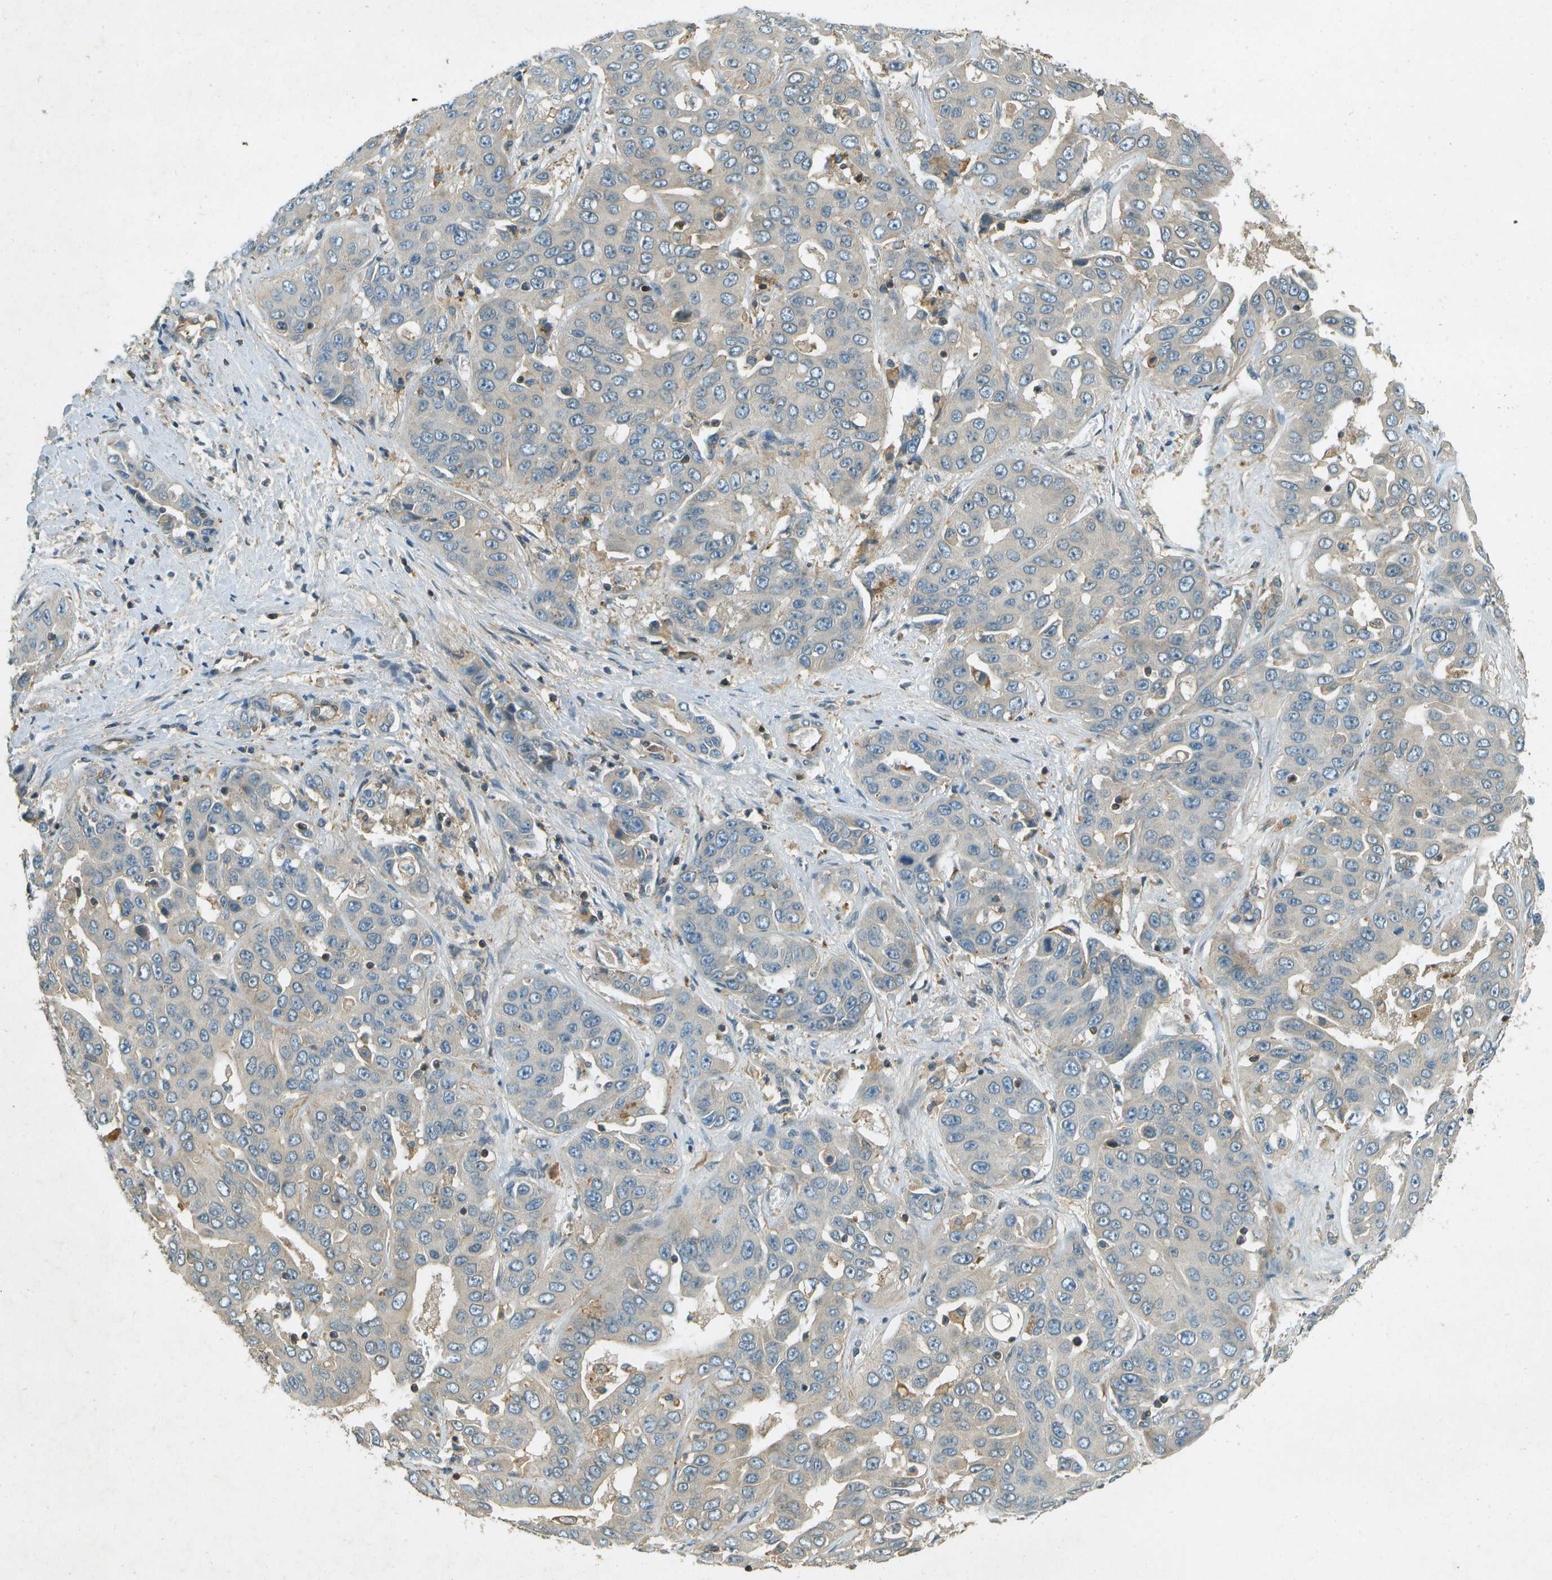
{"staining": {"intensity": "negative", "quantity": "none", "location": "none"}, "tissue": "liver cancer", "cell_type": "Tumor cells", "image_type": "cancer", "snomed": [{"axis": "morphology", "description": "Cholangiocarcinoma"}, {"axis": "topography", "description": "Liver"}], "caption": "The photomicrograph shows no significant positivity in tumor cells of cholangiocarcinoma (liver).", "gene": "NUDT4", "patient": {"sex": "female", "age": 52}}